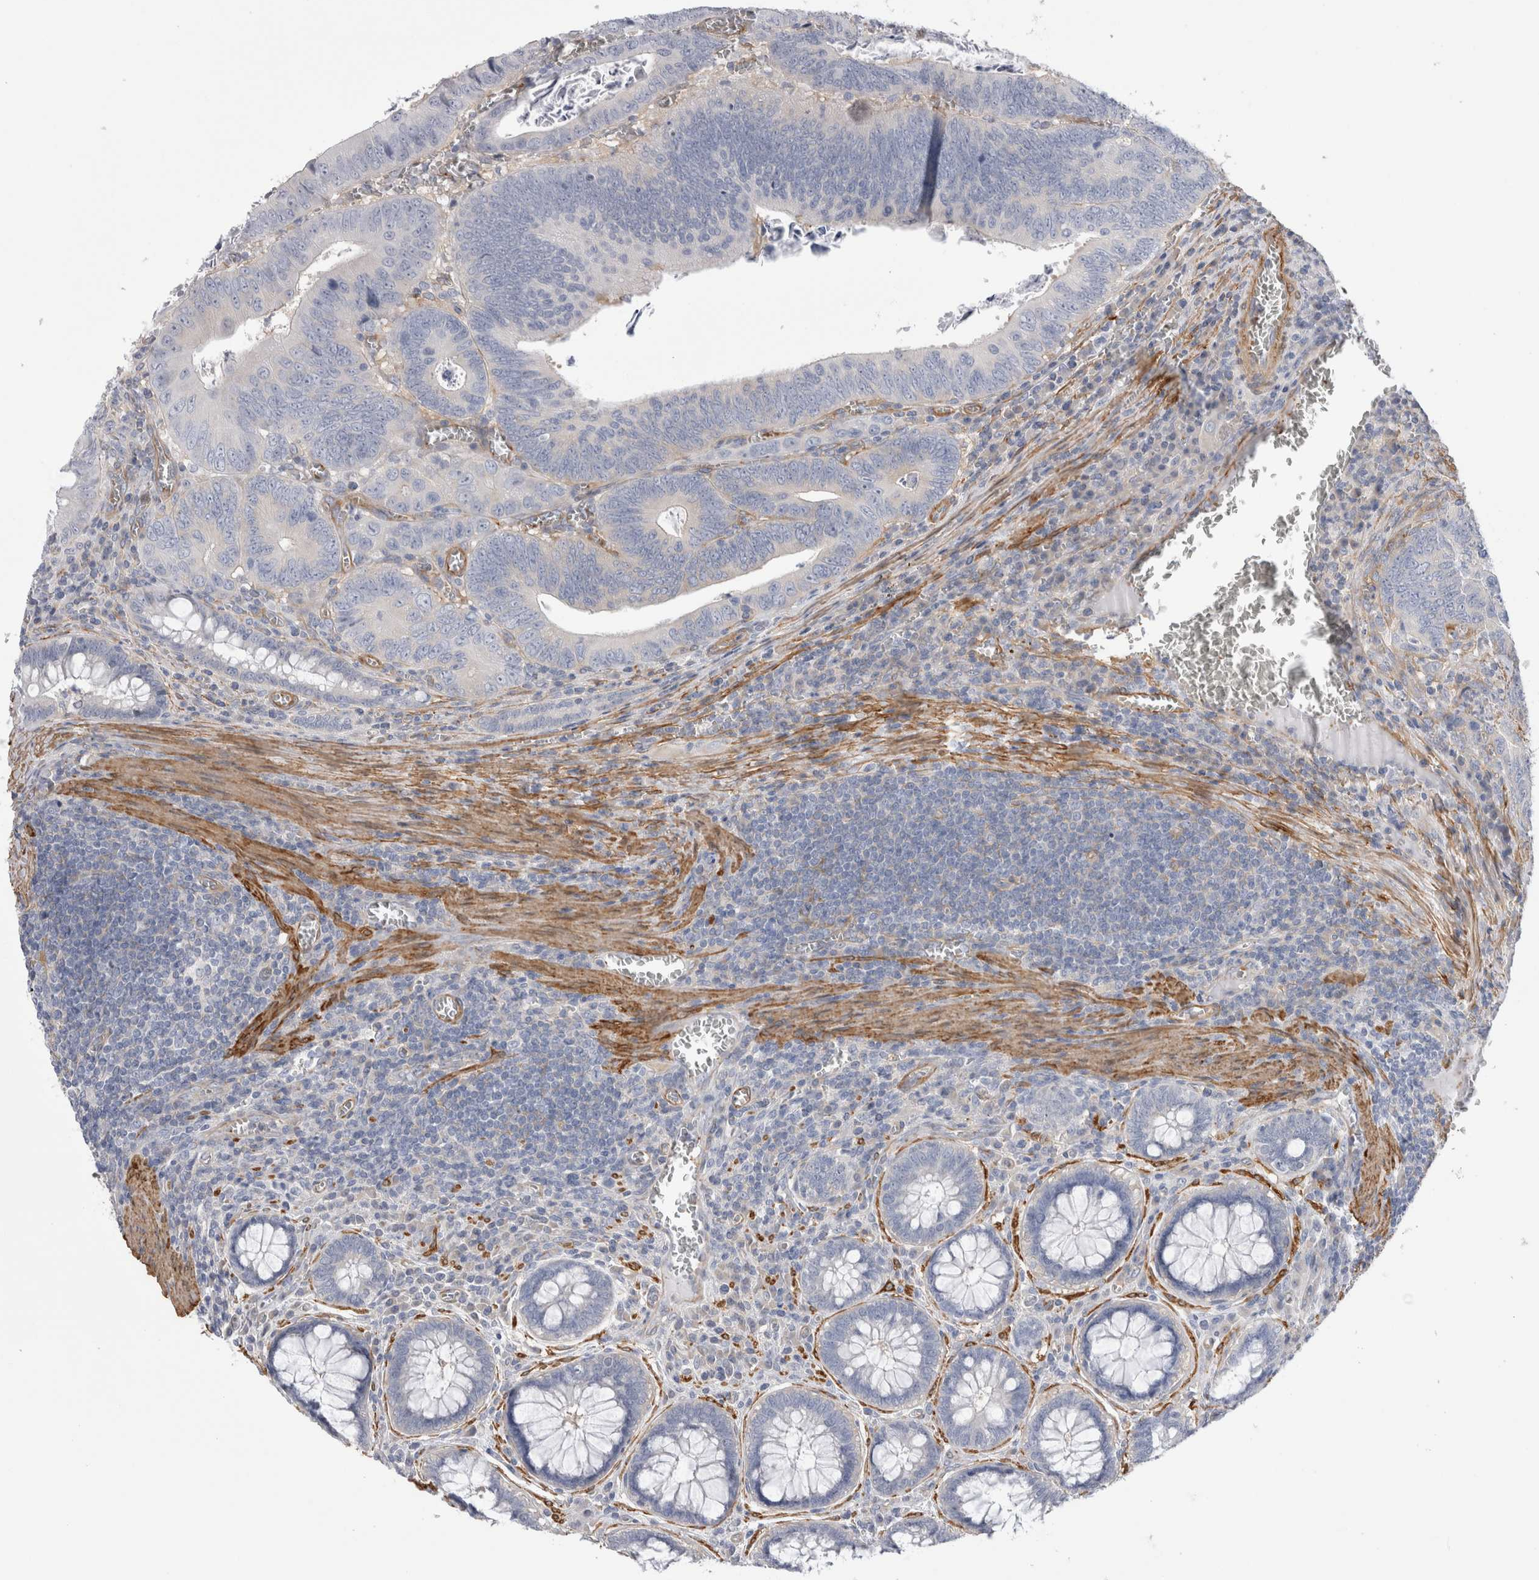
{"staining": {"intensity": "negative", "quantity": "none", "location": "none"}, "tissue": "colorectal cancer", "cell_type": "Tumor cells", "image_type": "cancer", "snomed": [{"axis": "morphology", "description": "Inflammation, NOS"}, {"axis": "morphology", "description": "Adenocarcinoma, NOS"}, {"axis": "topography", "description": "Colon"}], "caption": "Immunohistochemistry (IHC) of human colorectal cancer (adenocarcinoma) demonstrates no positivity in tumor cells.", "gene": "EPRS1", "patient": {"sex": "male", "age": 72}}